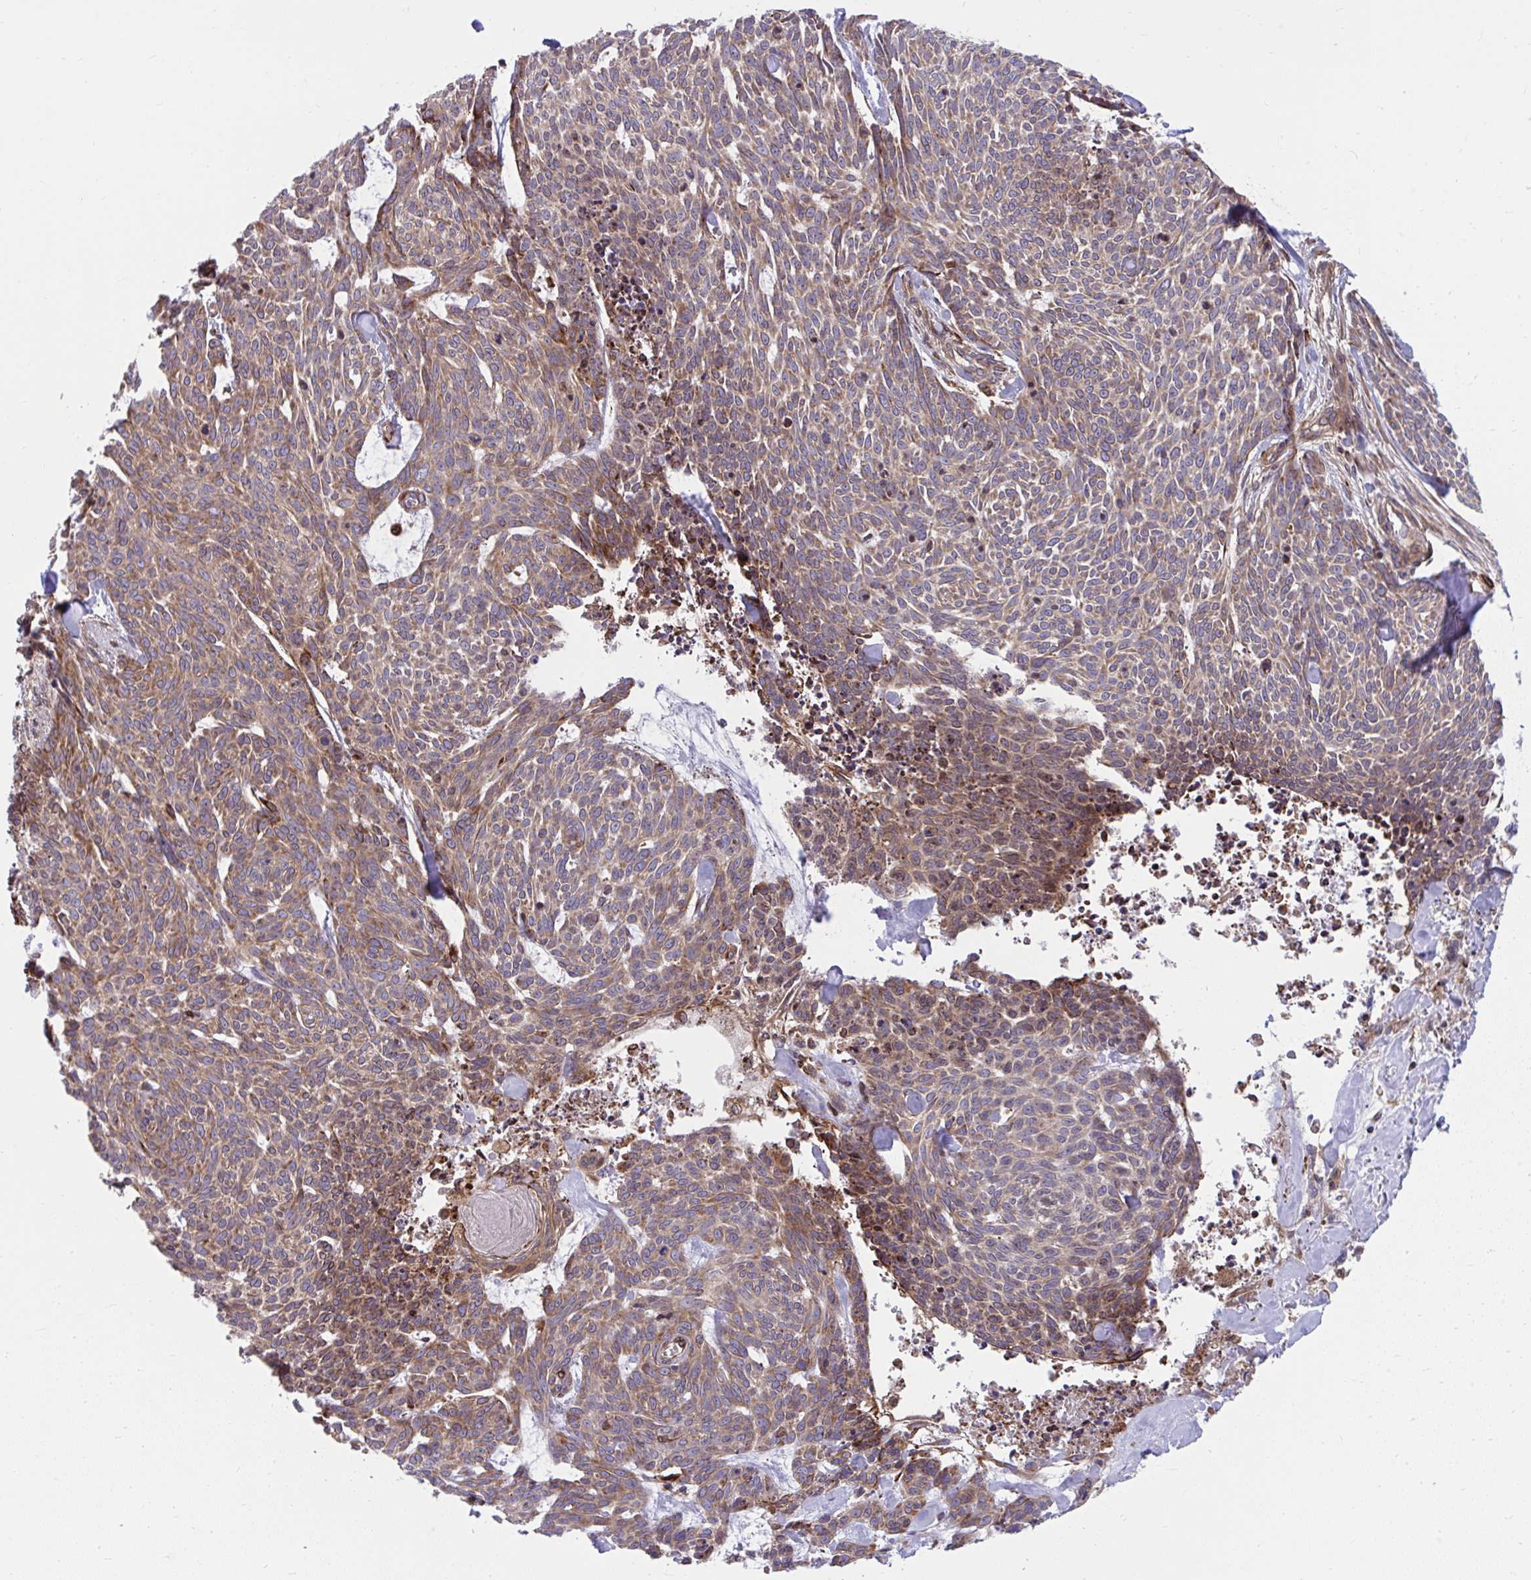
{"staining": {"intensity": "moderate", "quantity": ">75%", "location": "cytoplasmic/membranous"}, "tissue": "skin cancer", "cell_type": "Tumor cells", "image_type": "cancer", "snomed": [{"axis": "morphology", "description": "Basal cell carcinoma"}, {"axis": "topography", "description": "Skin"}], "caption": "Immunohistochemistry of human basal cell carcinoma (skin) reveals medium levels of moderate cytoplasmic/membranous staining in approximately >75% of tumor cells. (Stains: DAB (3,3'-diaminobenzidine) in brown, nuclei in blue, Microscopy: brightfield microscopy at high magnification).", "gene": "STIM2", "patient": {"sex": "female", "age": 93}}